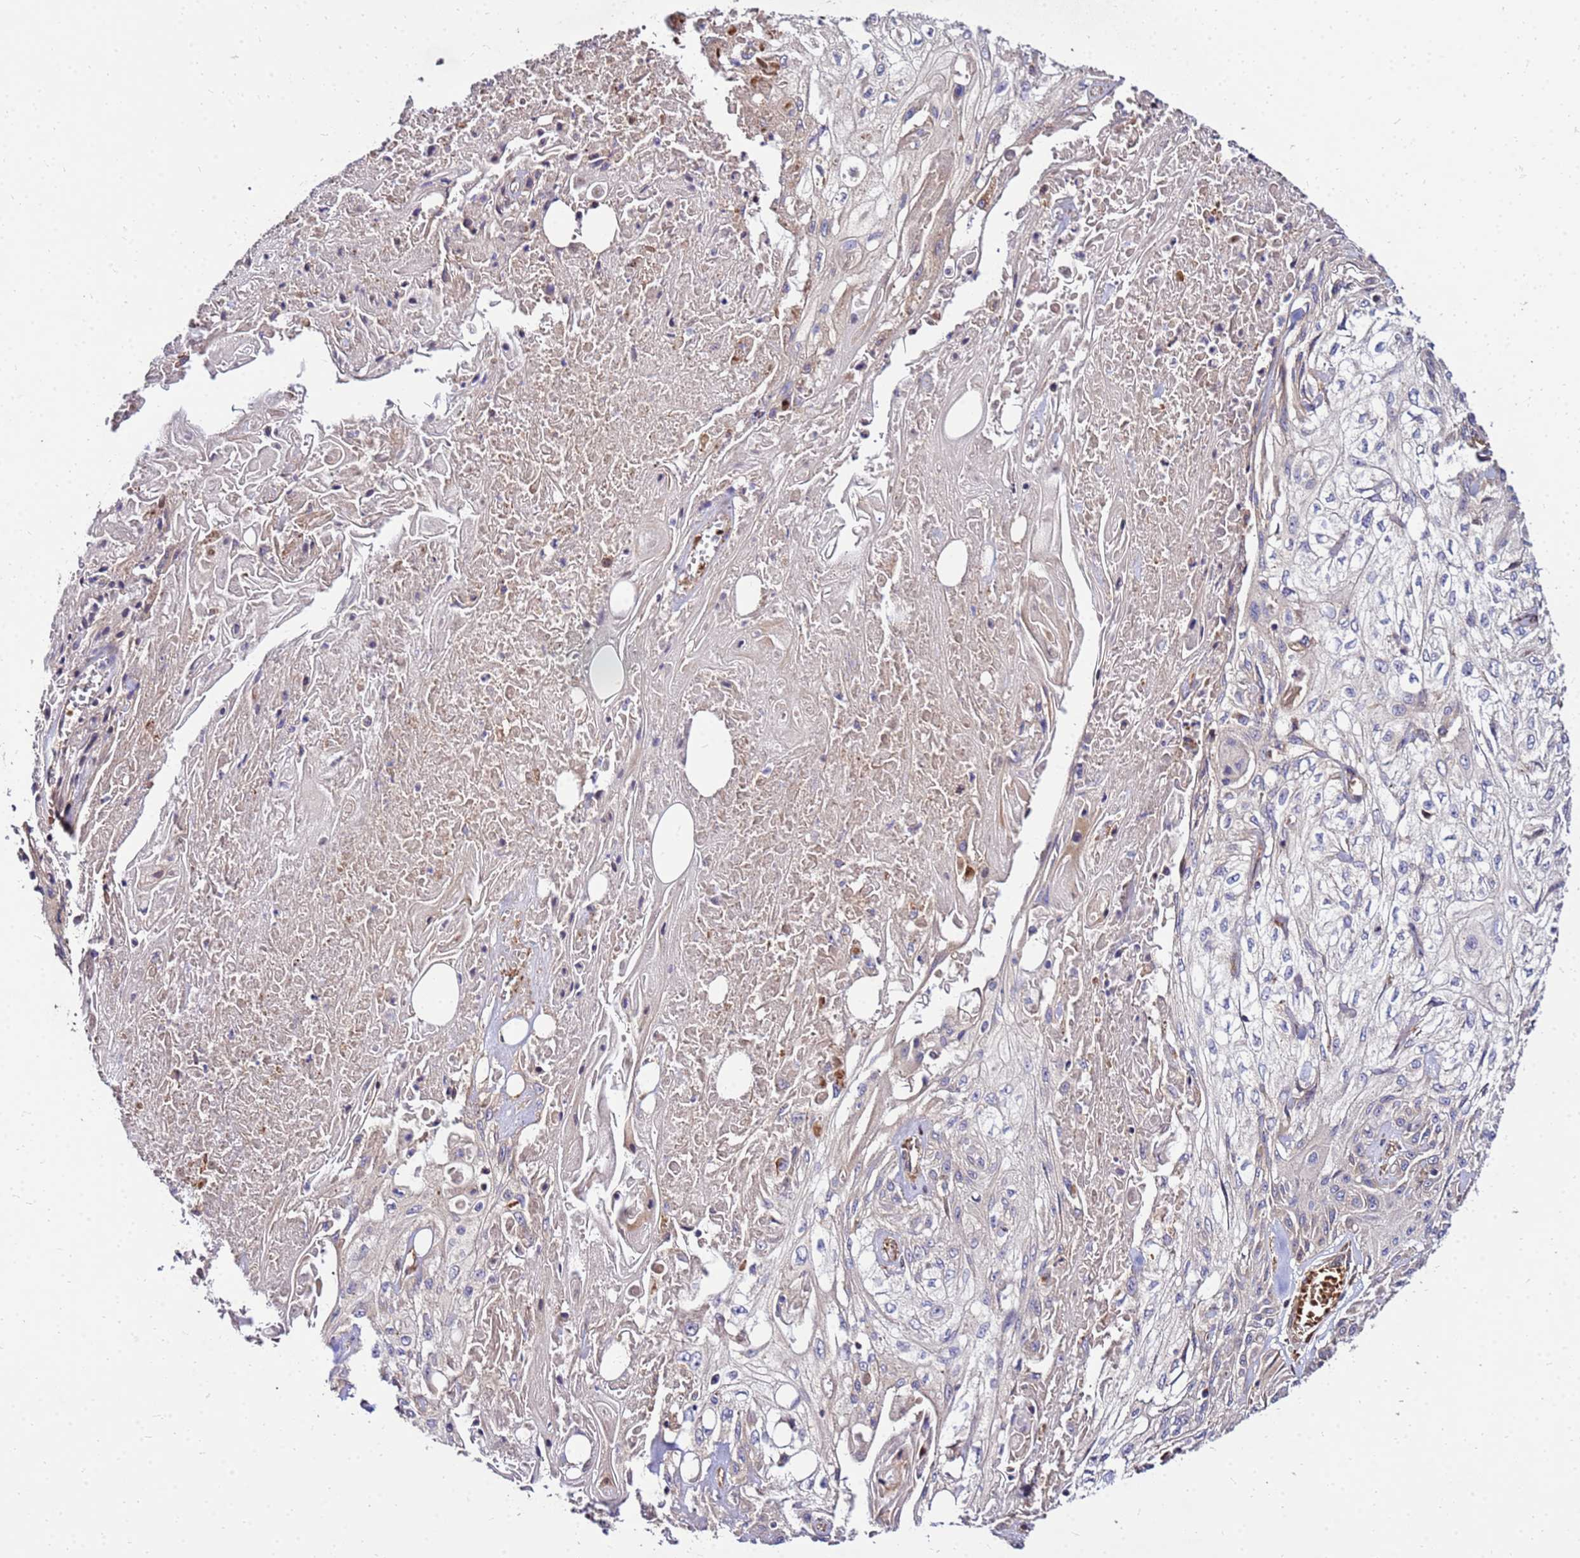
{"staining": {"intensity": "moderate", "quantity": "25%-75%", "location": "cytoplasmic/membranous"}, "tissue": "skin cancer", "cell_type": "Tumor cells", "image_type": "cancer", "snomed": [{"axis": "morphology", "description": "Squamous cell carcinoma, NOS"}, {"axis": "morphology", "description": "Squamous cell carcinoma, metastatic, NOS"}, {"axis": "topography", "description": "Skin"}, {"axis": "topography", "description": "Lymph node"}], "caption": "IHC of human metastatic squamous cell carcinoma (skin) displays medium levels of moderate cytoplasmic/membranous staining in approximately 25%-75% of tumor cells. (IHC, brightfield microscopy, high magnification).", "gene": "WWC2", "patient": {"sex": "male", "age": 75}}